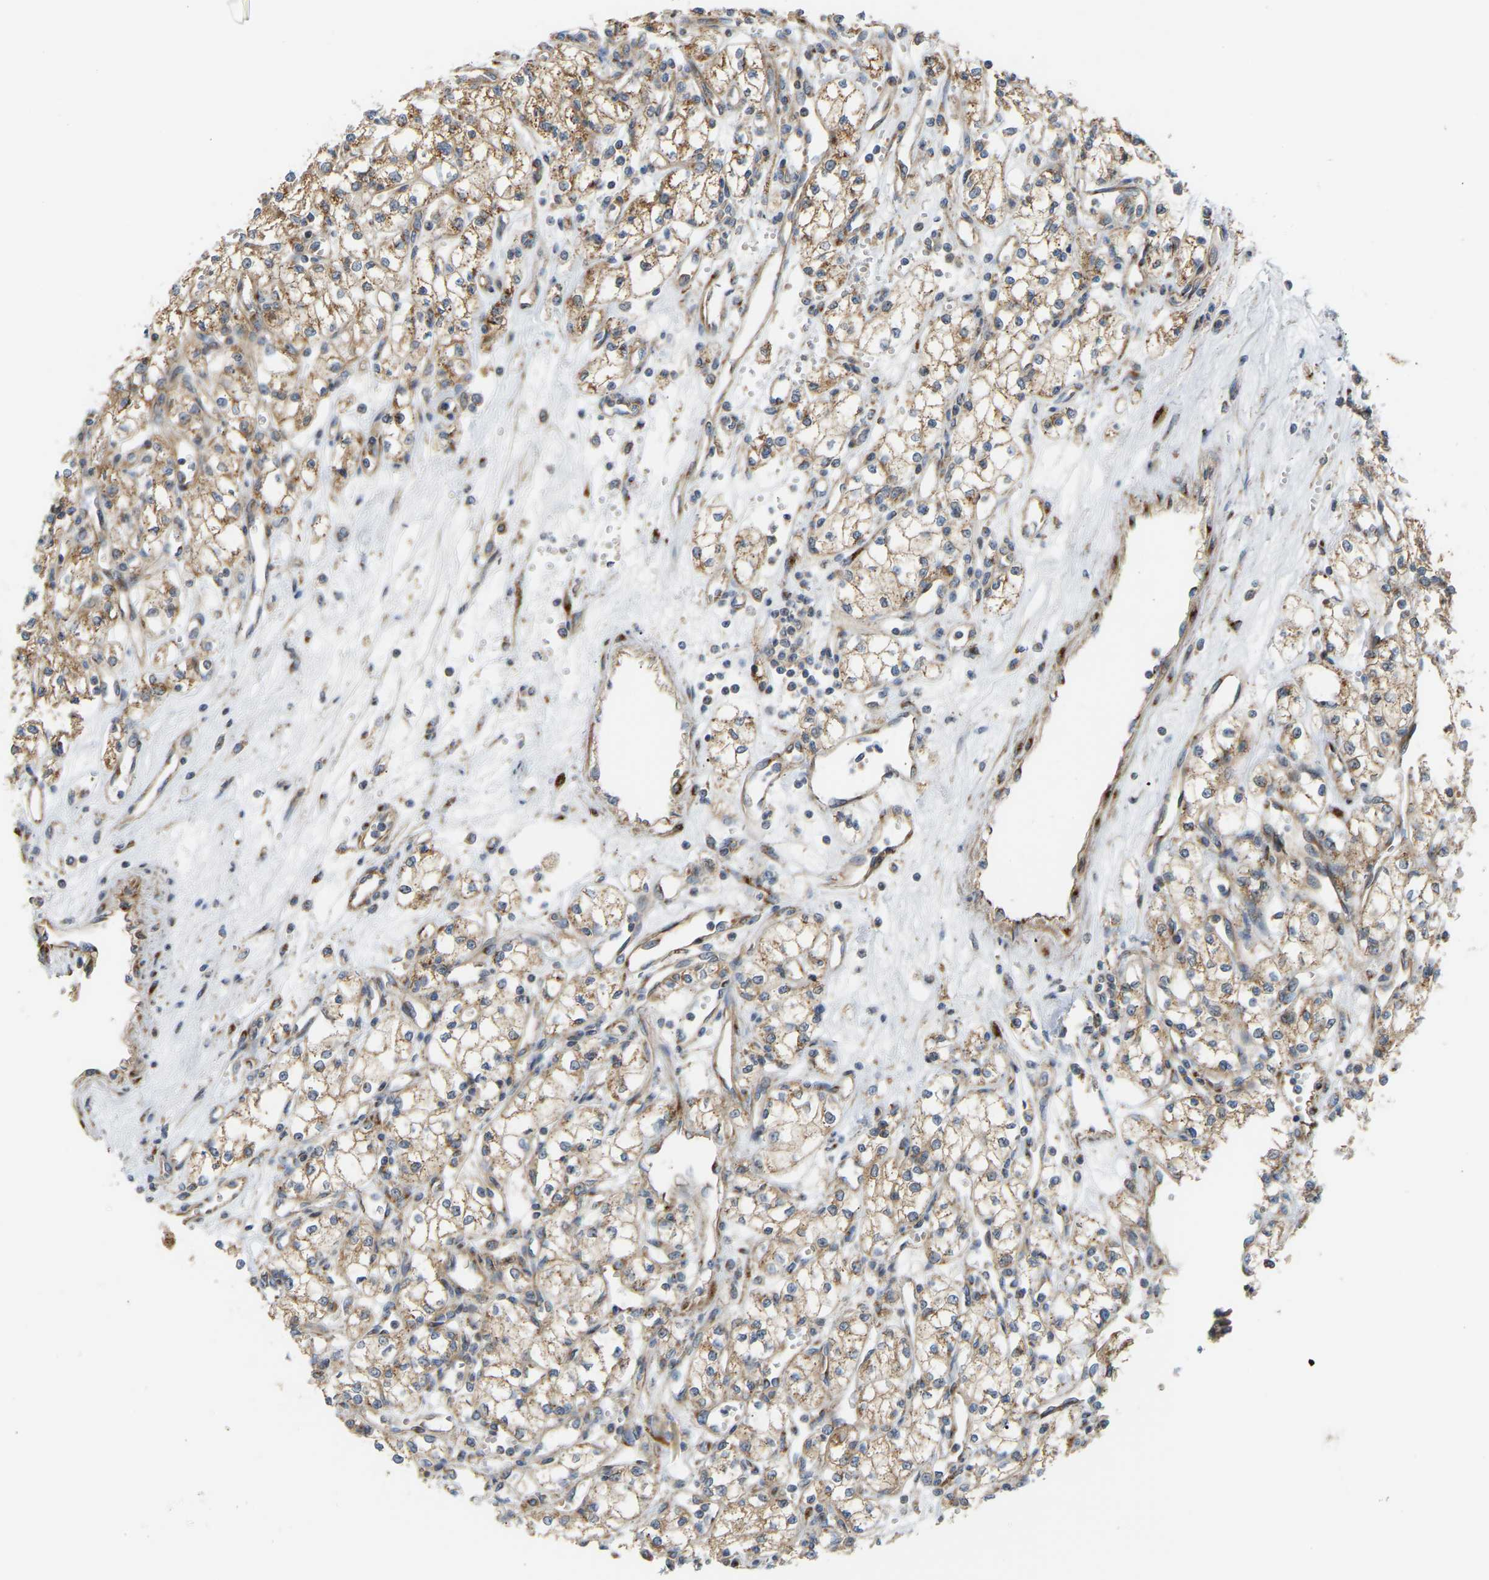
{"staining": {"intensity": "moderate", "quantity": ">75%", "location": "cytoplasmic/membranous"}, "tissue": "renal cancer", "cell_type": "Tumor cells", "image_type": "cancer", "snomed": [{"axis": "morphology", "description": "Adenocarcinoma, NOS"}, {"axis": "topography", "description": "Kidney"}], "caption": "Immunohistochemical staining of renal cancer reveals medium levels of moderate cytoplasmic/membranous protein positivity in about >75% of tumor cells.", "gene": "YIPF2", "patient": {"sex": "male", "age": 59}}